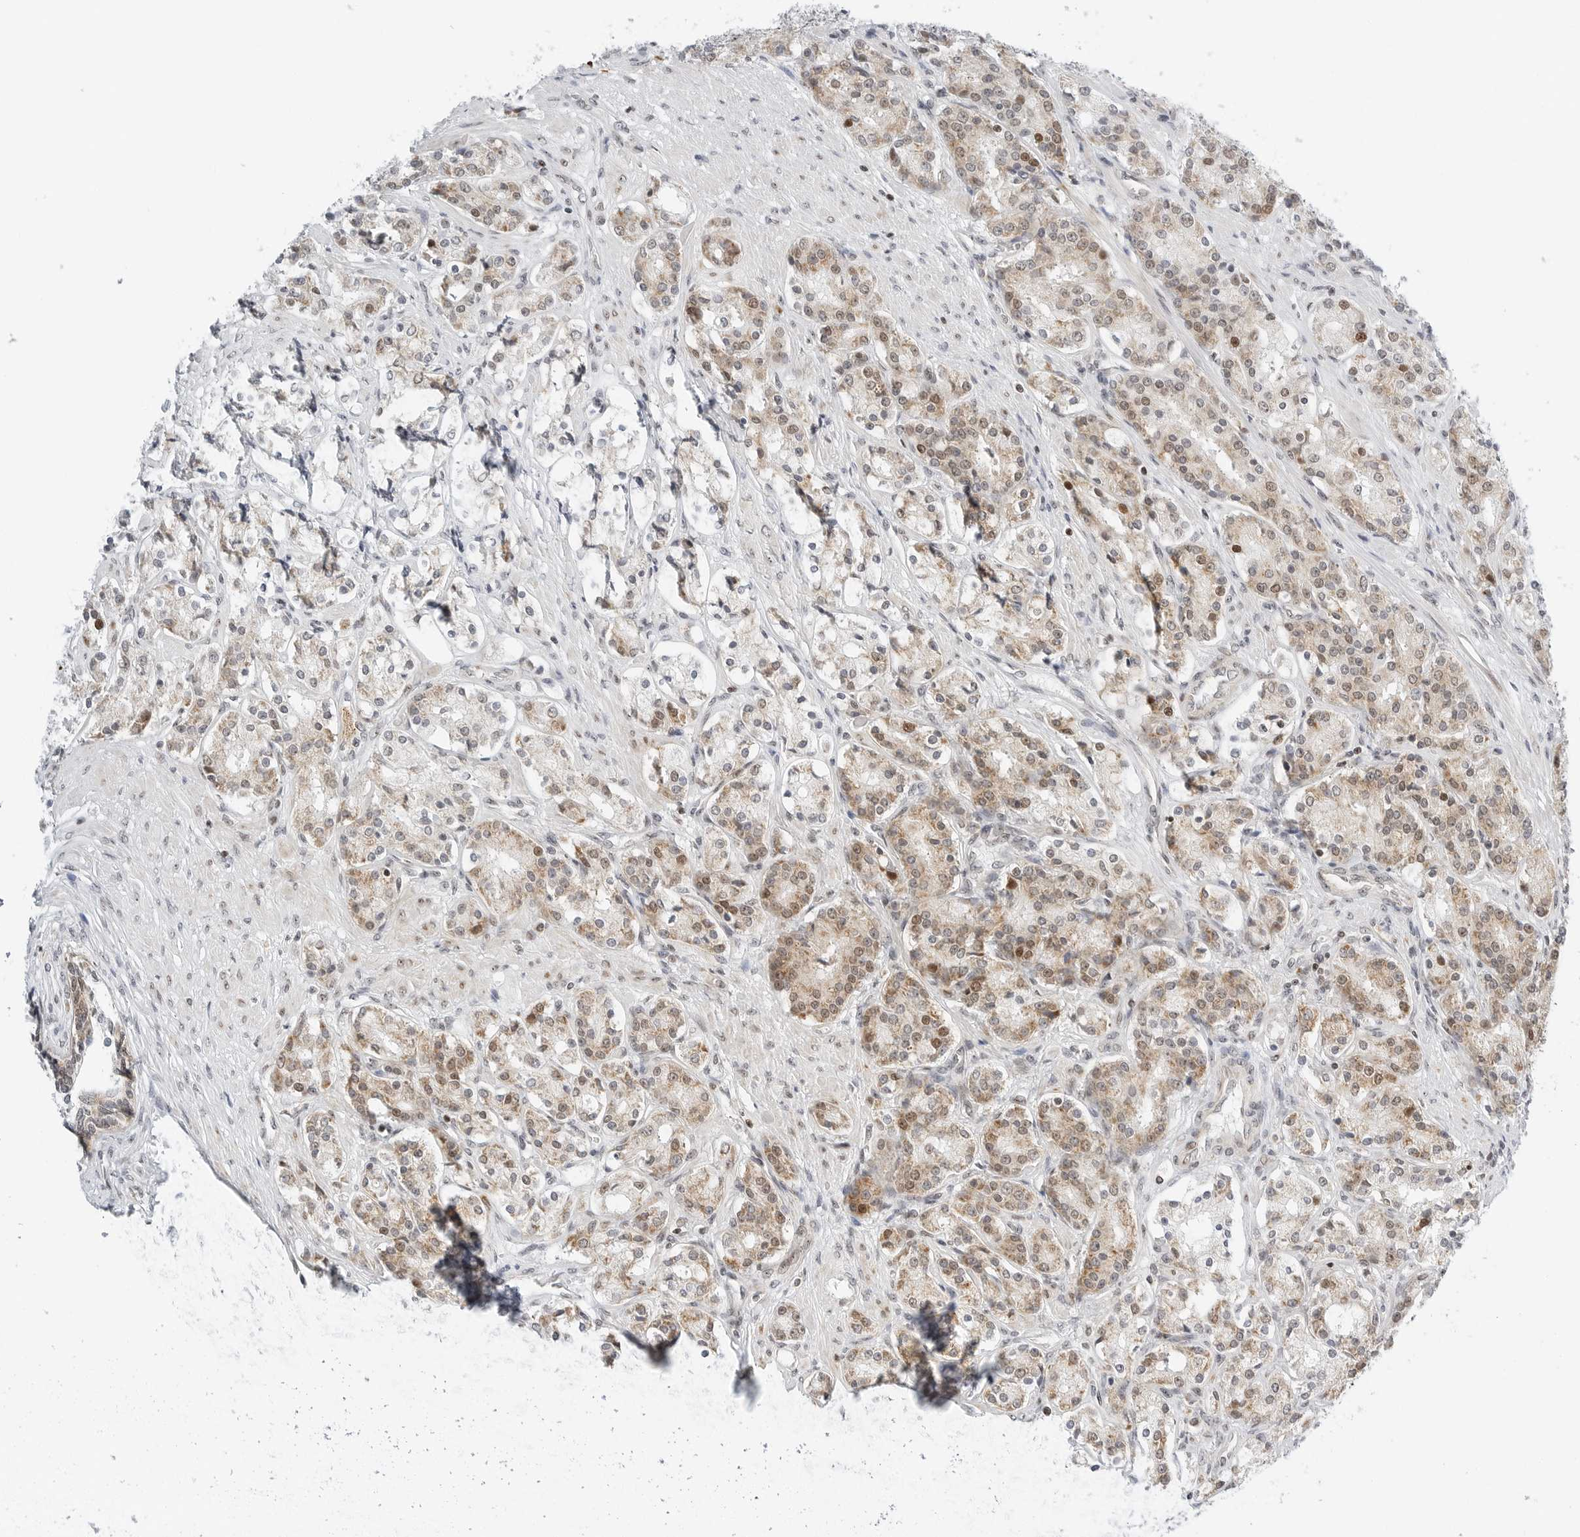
{"staining": {"intensity": "moderate", "quantity": ">75%", "location": "cytoplasmic/membranous,nuclear"}, "tissue": "prostate cancer", "cell_type": "Tumor cells", "image_type": "cancer", "snomed": [{"axis": "morphology", "description": "Adenocarcinoma, High grade"}, {"axis": "topography", "description": "Prostate"}], "caption": "Prostate high-grade adenocarcinoma stained with DAB (3,3'-diaminobenzidine) immunohistochemistry shows medium levels of moderate cytoplasmic/membranous and nuclear staining in about >75% of tumor cells.", "gene": "RIMKLA", "patient": {"sex": "male", "age": 60}}